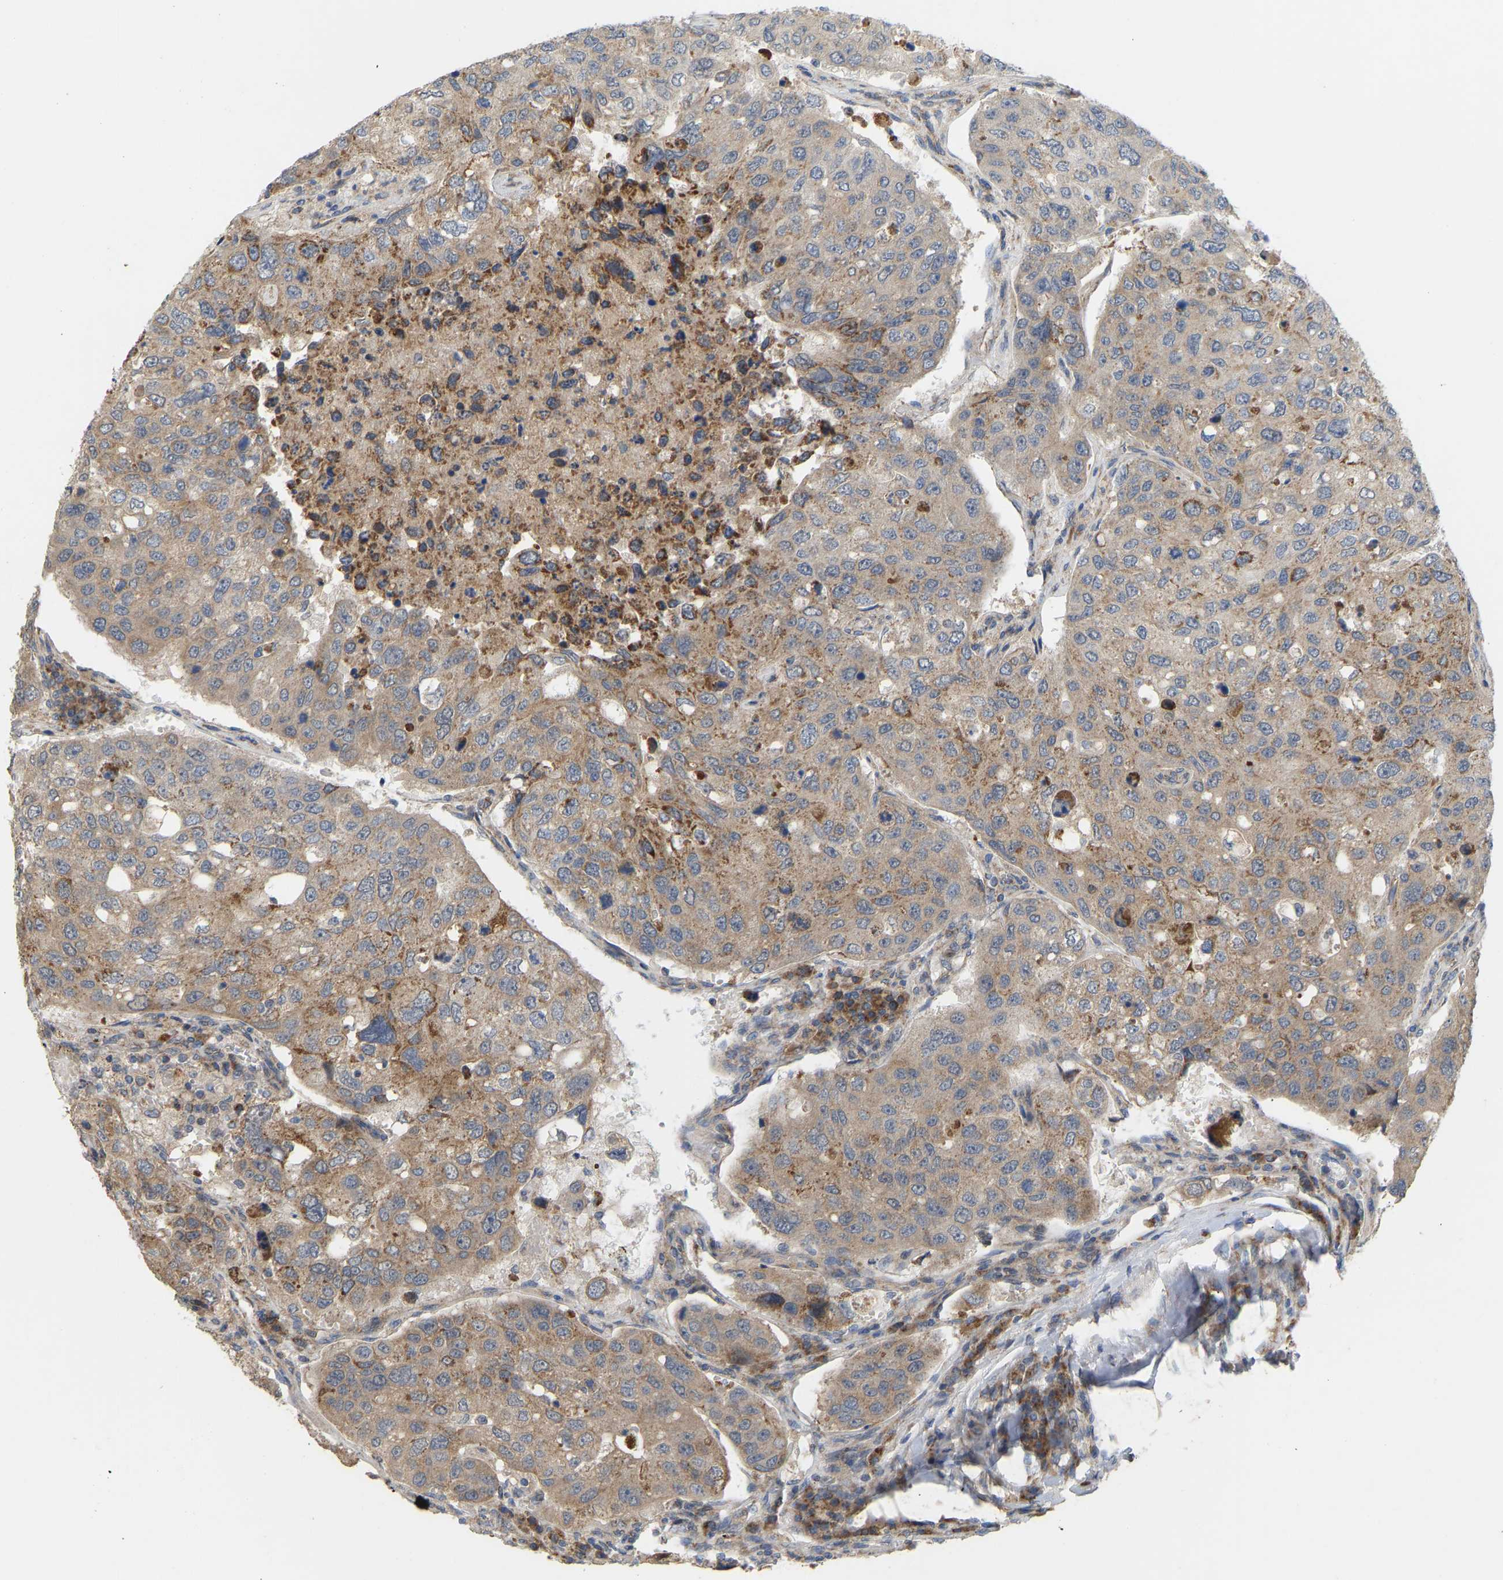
{"staining": {"intensity": "weak", "quantity": "<25%", "location": "cytoplasmic/membranous"}, "tissue": "urothelial cancer", "cell_type": "Tumor cells", "image_type": "cancer", "snomed": [{"axis": "morphology", "description": "Adenocarcinoma, NOS"}, {"axis": "topography", "description": "Urinary bladder"}], "caption": "Immunohistochemical staining of human urothelial cancer shows no significant expression in tumor cells.", "gene": "HACD2", "patient": {"sex": "male", "age": 61}}